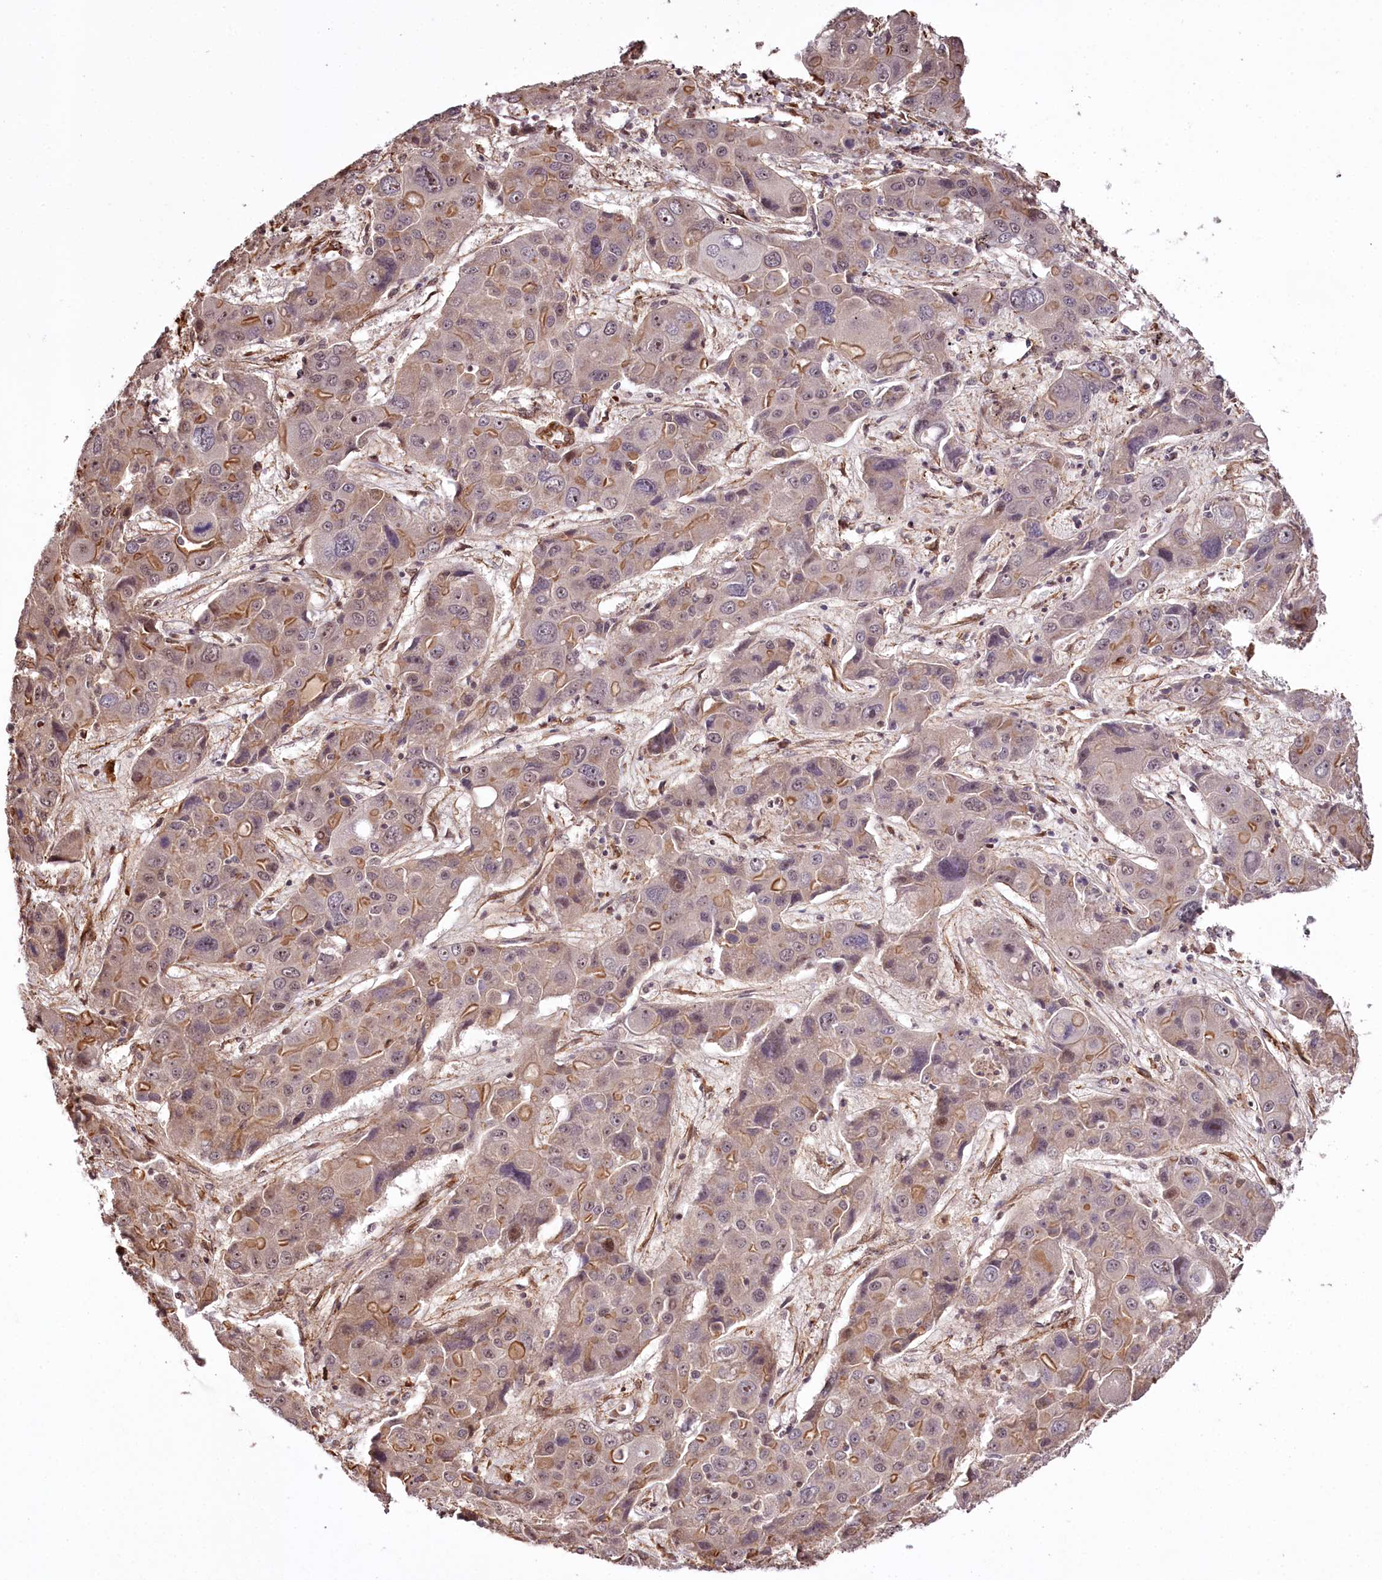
{"staining": {"intensity": "moderate", "quantity": "25%-75%", "location": "cytoplasmic/membranous"}, "tissue": "liver cancer", "cell_type": "Tumor cells", "image_type": "cancer", "snomed": [{"axis": "morphology", "description": "Cholangiocarcinoma"}, {"axis": "topography", "description": "Liver"}], "caption": "Liver cholangiocarcinoma stained with DAB IHC exhibits medium levels of moderate cytoplasmic/membranous positivity in approximately 25%-75% of tumor cells.", "gene": "TTC33", "patient": {"sex": "male", "age": 67}}